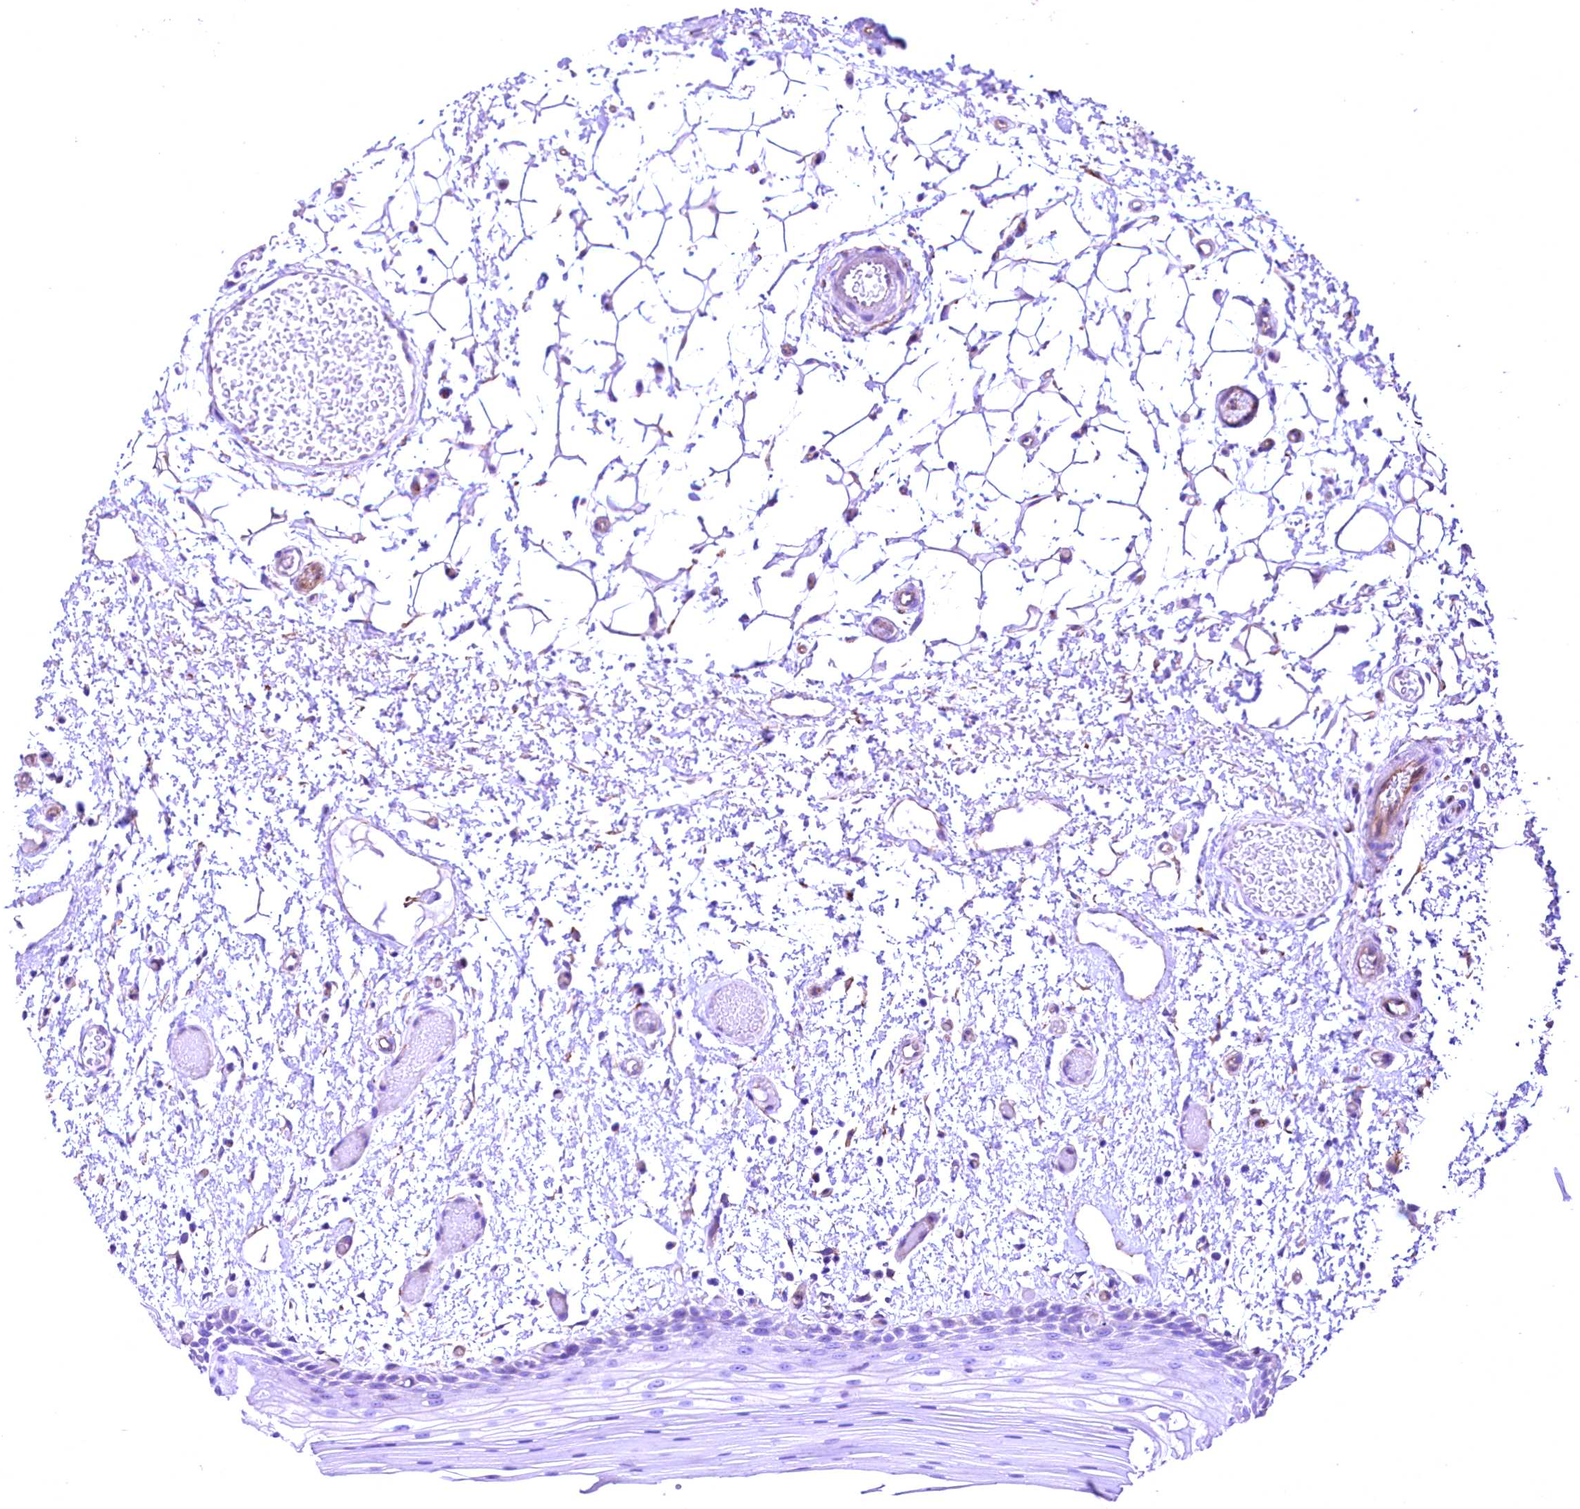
{"staining": {"intensity": "negative", "quantity": "none", "location": "none"}, "tissue": "oral mucosa", "cell_type": "Squamous epithelial cells", "image_type": "normal", "snomed": [{"axis": "morphology", "description": "Normal tissue, NOS"}, {"axis": "topography", "description": "Oral tissue"}], "caption": "The immunohistochemistry (IHC) image has no significant positivity in squamous epithelial cells of oral mucosa. Brightfield microscopy of IHC stained with DAB (3,3'-diaminobenzidine) (brown) and hematoxylin (blue), captured at high magnification.", "gene": "SLF1", "patient": {"sex": "male", "age": 52}}